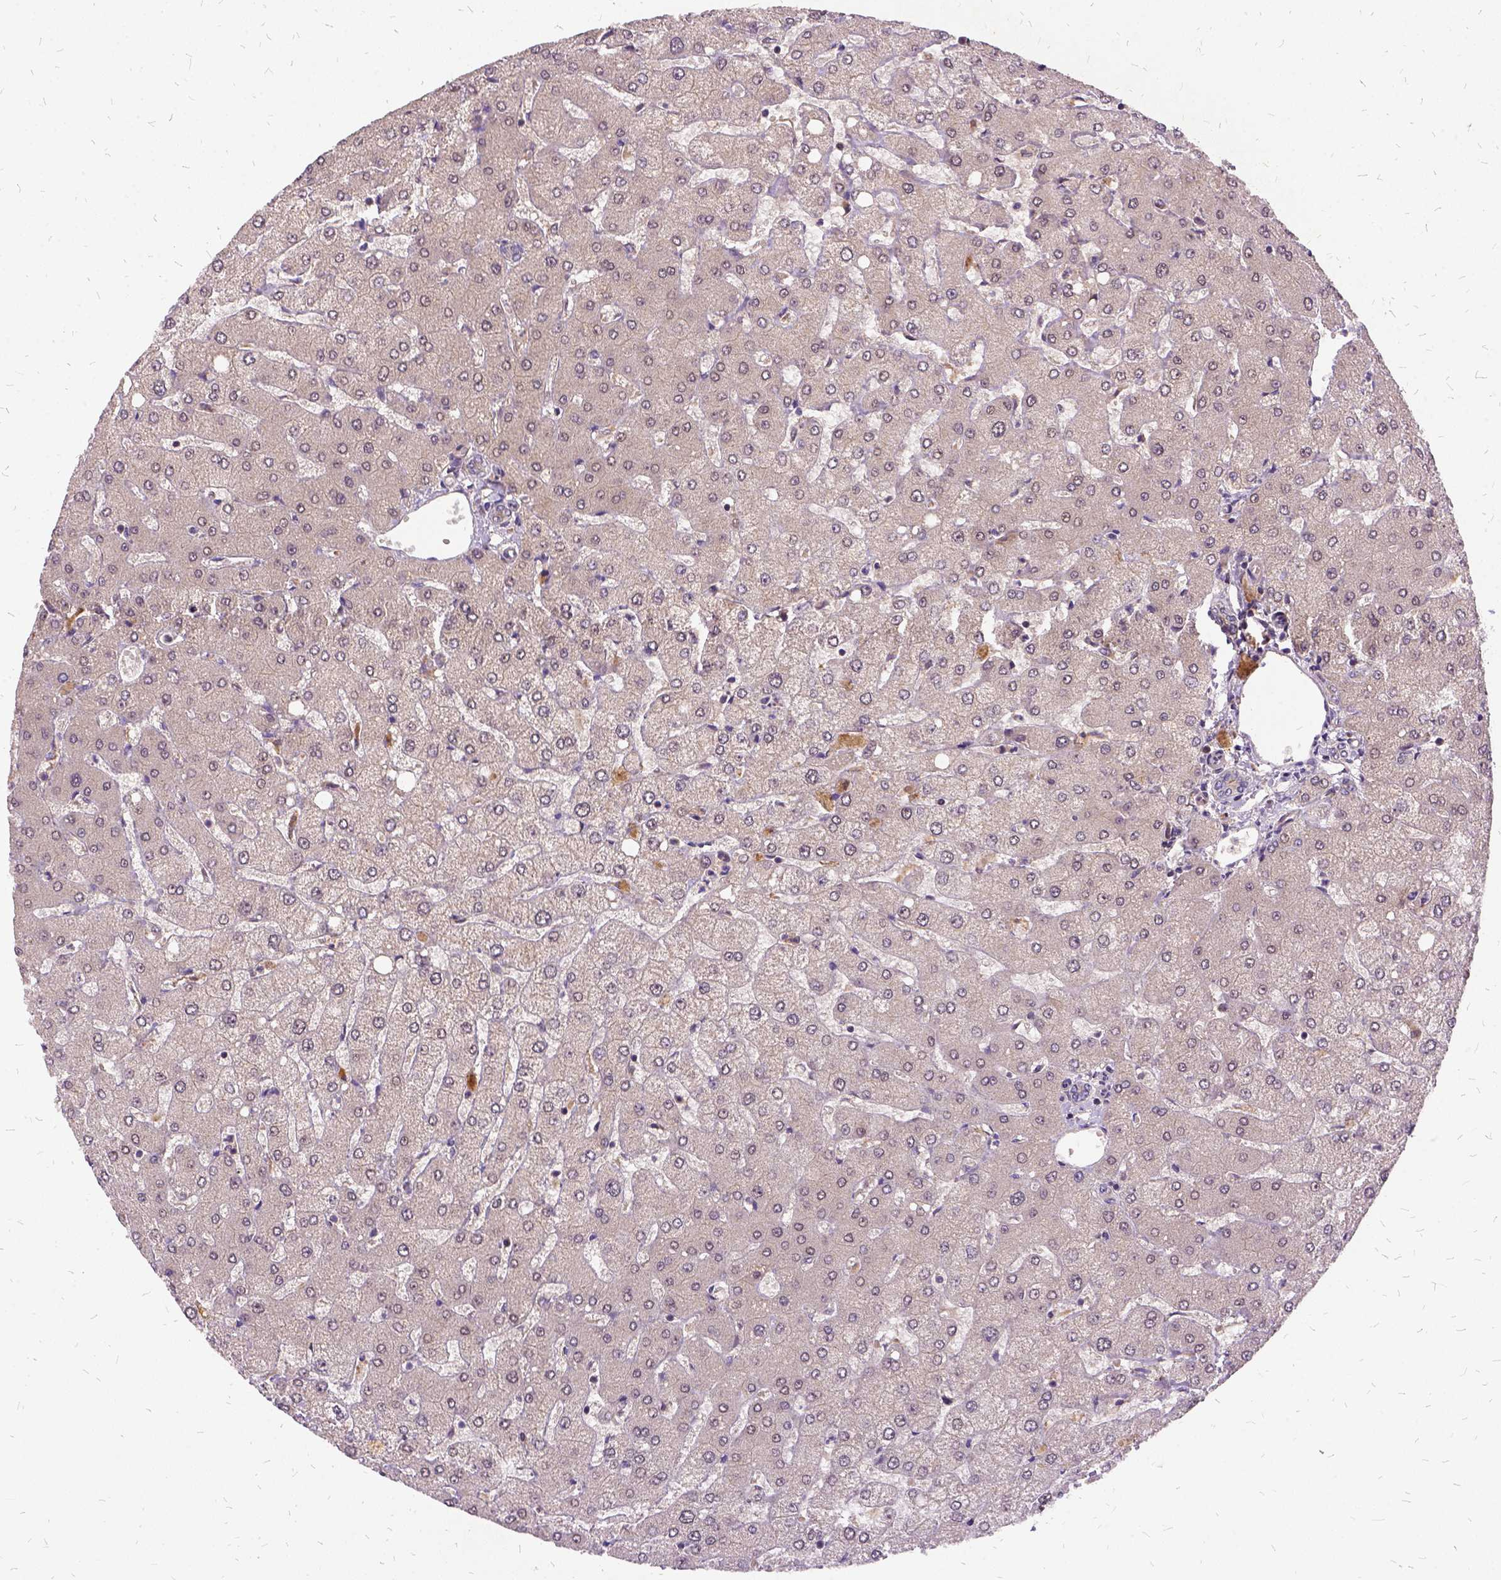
{"staining": {"intensity": "negative", "quantity": "none", "location": "none"}, "tissue": "liver", "cell_type": "Cholangiocytes", "image_type": "normal", "snomed": [{"axis": "morphology", "description": "Normal tissue, NOS"}, {"axis": "topography", "description": "Liver"}], "caption": "Immunohistochemistry histopathology image of unremarkable human liver stained for a protein (brown), which reveals no staining in cholangiocytes. (DAB (3,3'-diaminobenzidine) IHC with hematoxylin counter stain).", "gene": "ILRUN", "patient": {"sex": "female", "age": 54}}